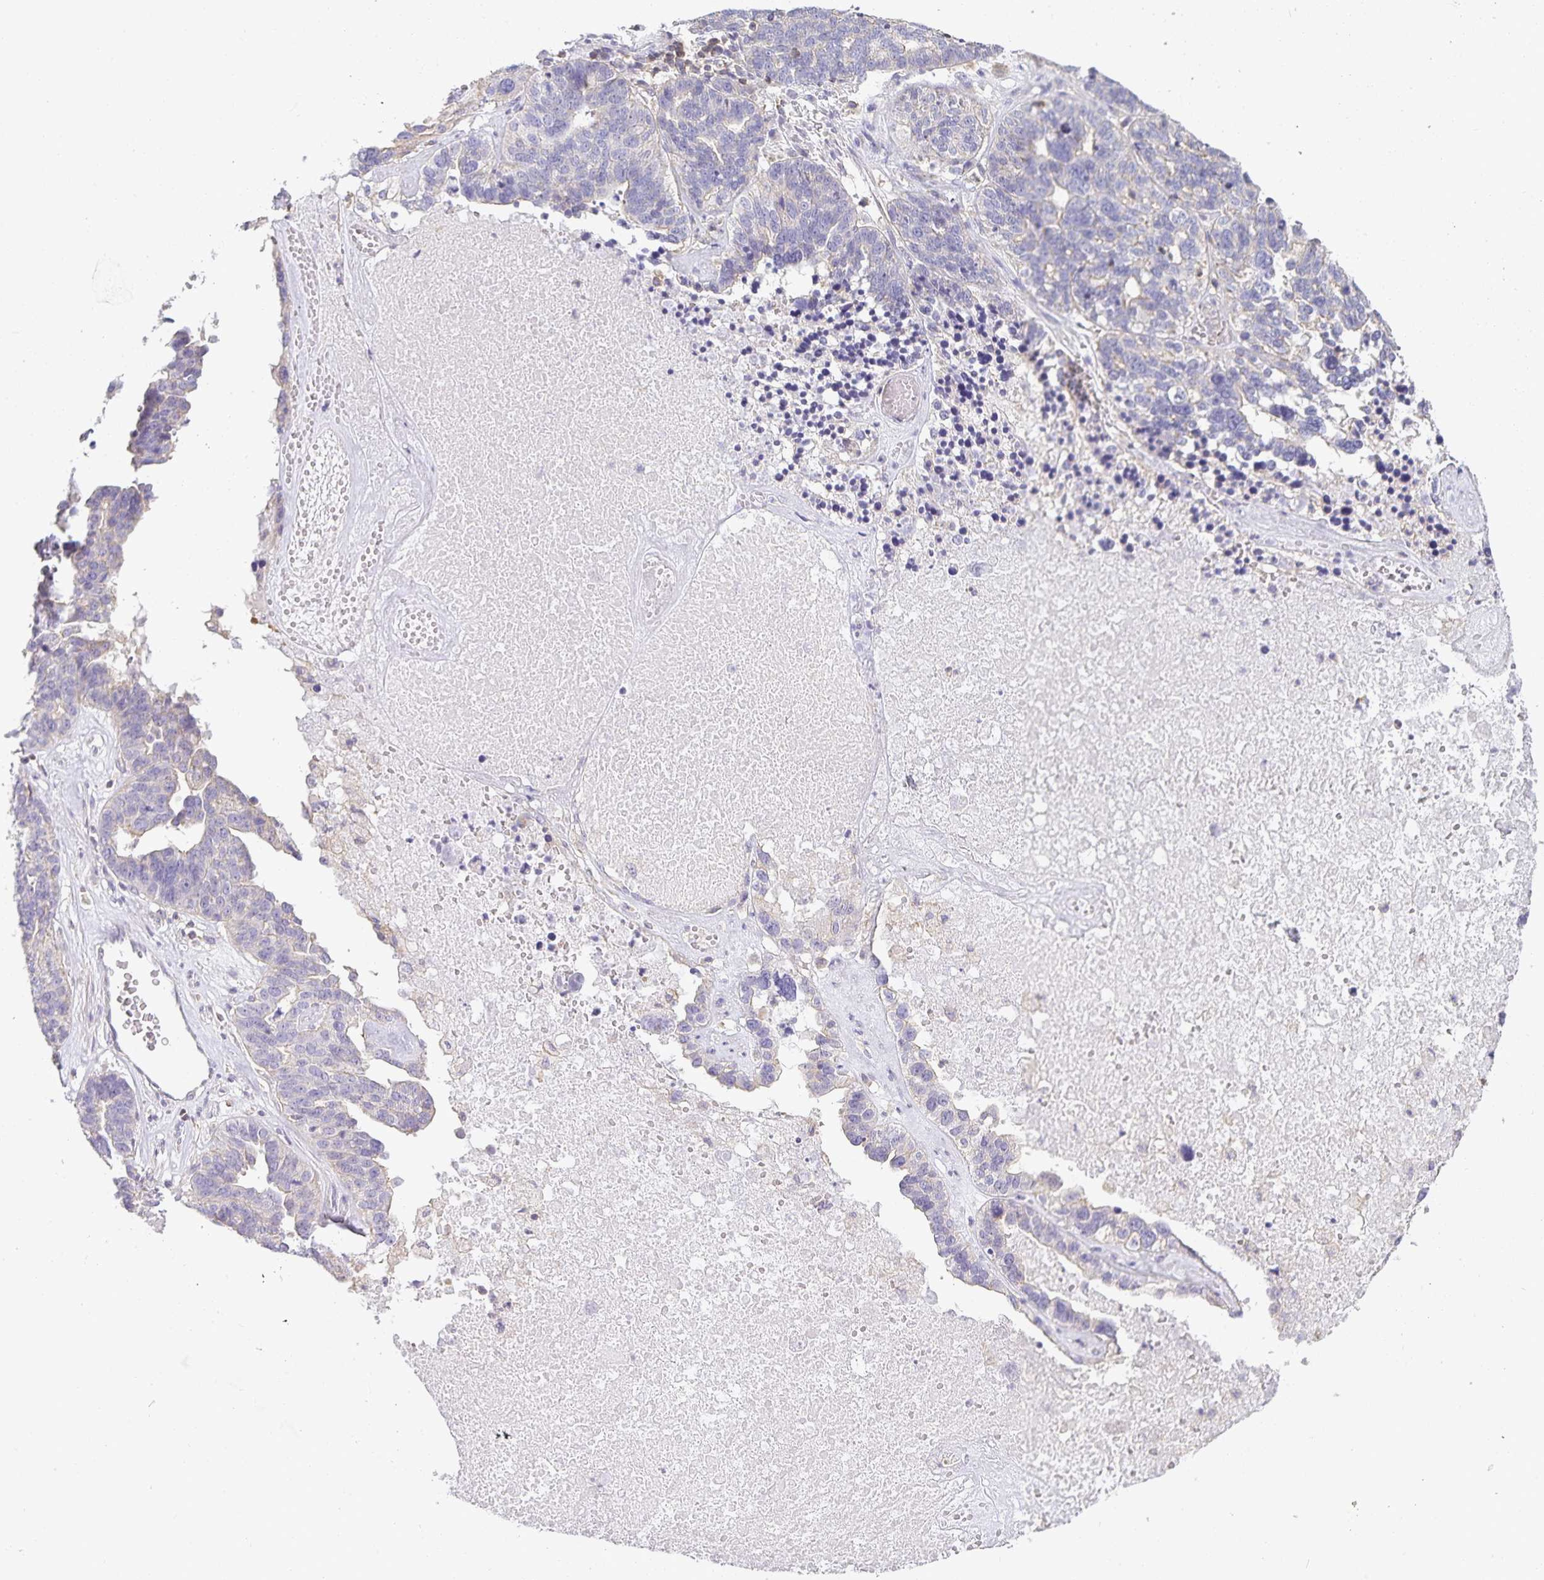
{"staining": {"intensity": "negative", "quantity": "none", "location": "none"}, "tissue": "ovarian cancer", "cell_type": "Tumor cells", "image_type": "cancer", "snomed": [{"axis": "morphology", "description": "Cystadenocarcinoma, serous, NOS"}, {"axis": "topography", "description": "Ovary"}], "caption": "Tumor cells show no significant positivity in ovarian serous cystadenocarcinoma.", "gene": "GATA3", "patient": {"sex": "female", "age": 59}}